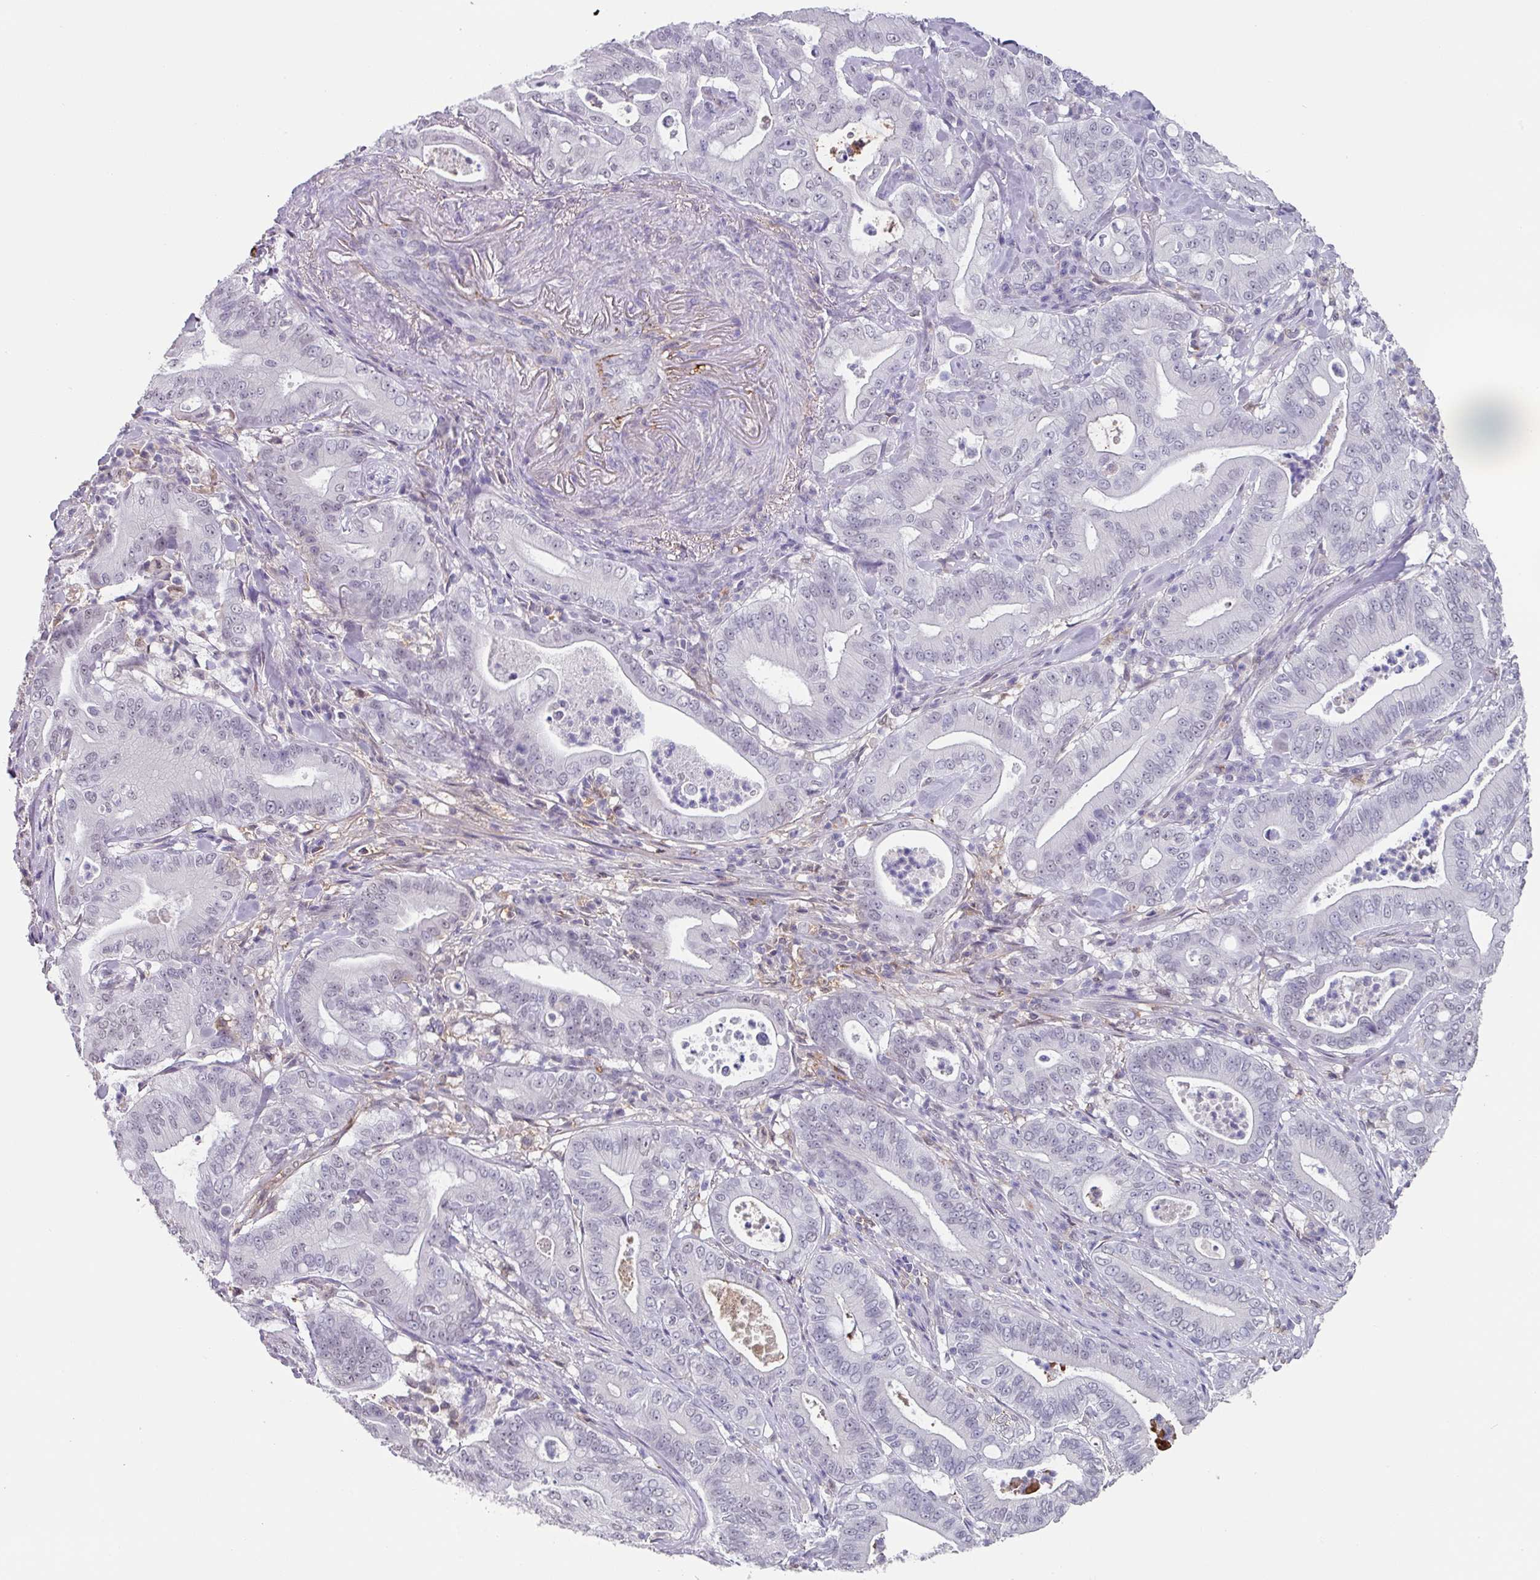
{"staining": {"intensity": "negative", "quantity": "none", "location": "none"}, "tissue": "pancreatic cancer", "cell_type": "Tumor cells", "image_type": "cancer", "snomed": [{"axis": "morphology", "description": "Adenocarcinoma, NOS"}, {"axis": "topography", "description": "Pancreas"}], "caption": "Image shows no significant protein staining in tumor cells of pancreatic cancer (adenocarcinoma).", "gene": "C1QB", "patient": {"sex": "male", "age": 71}}